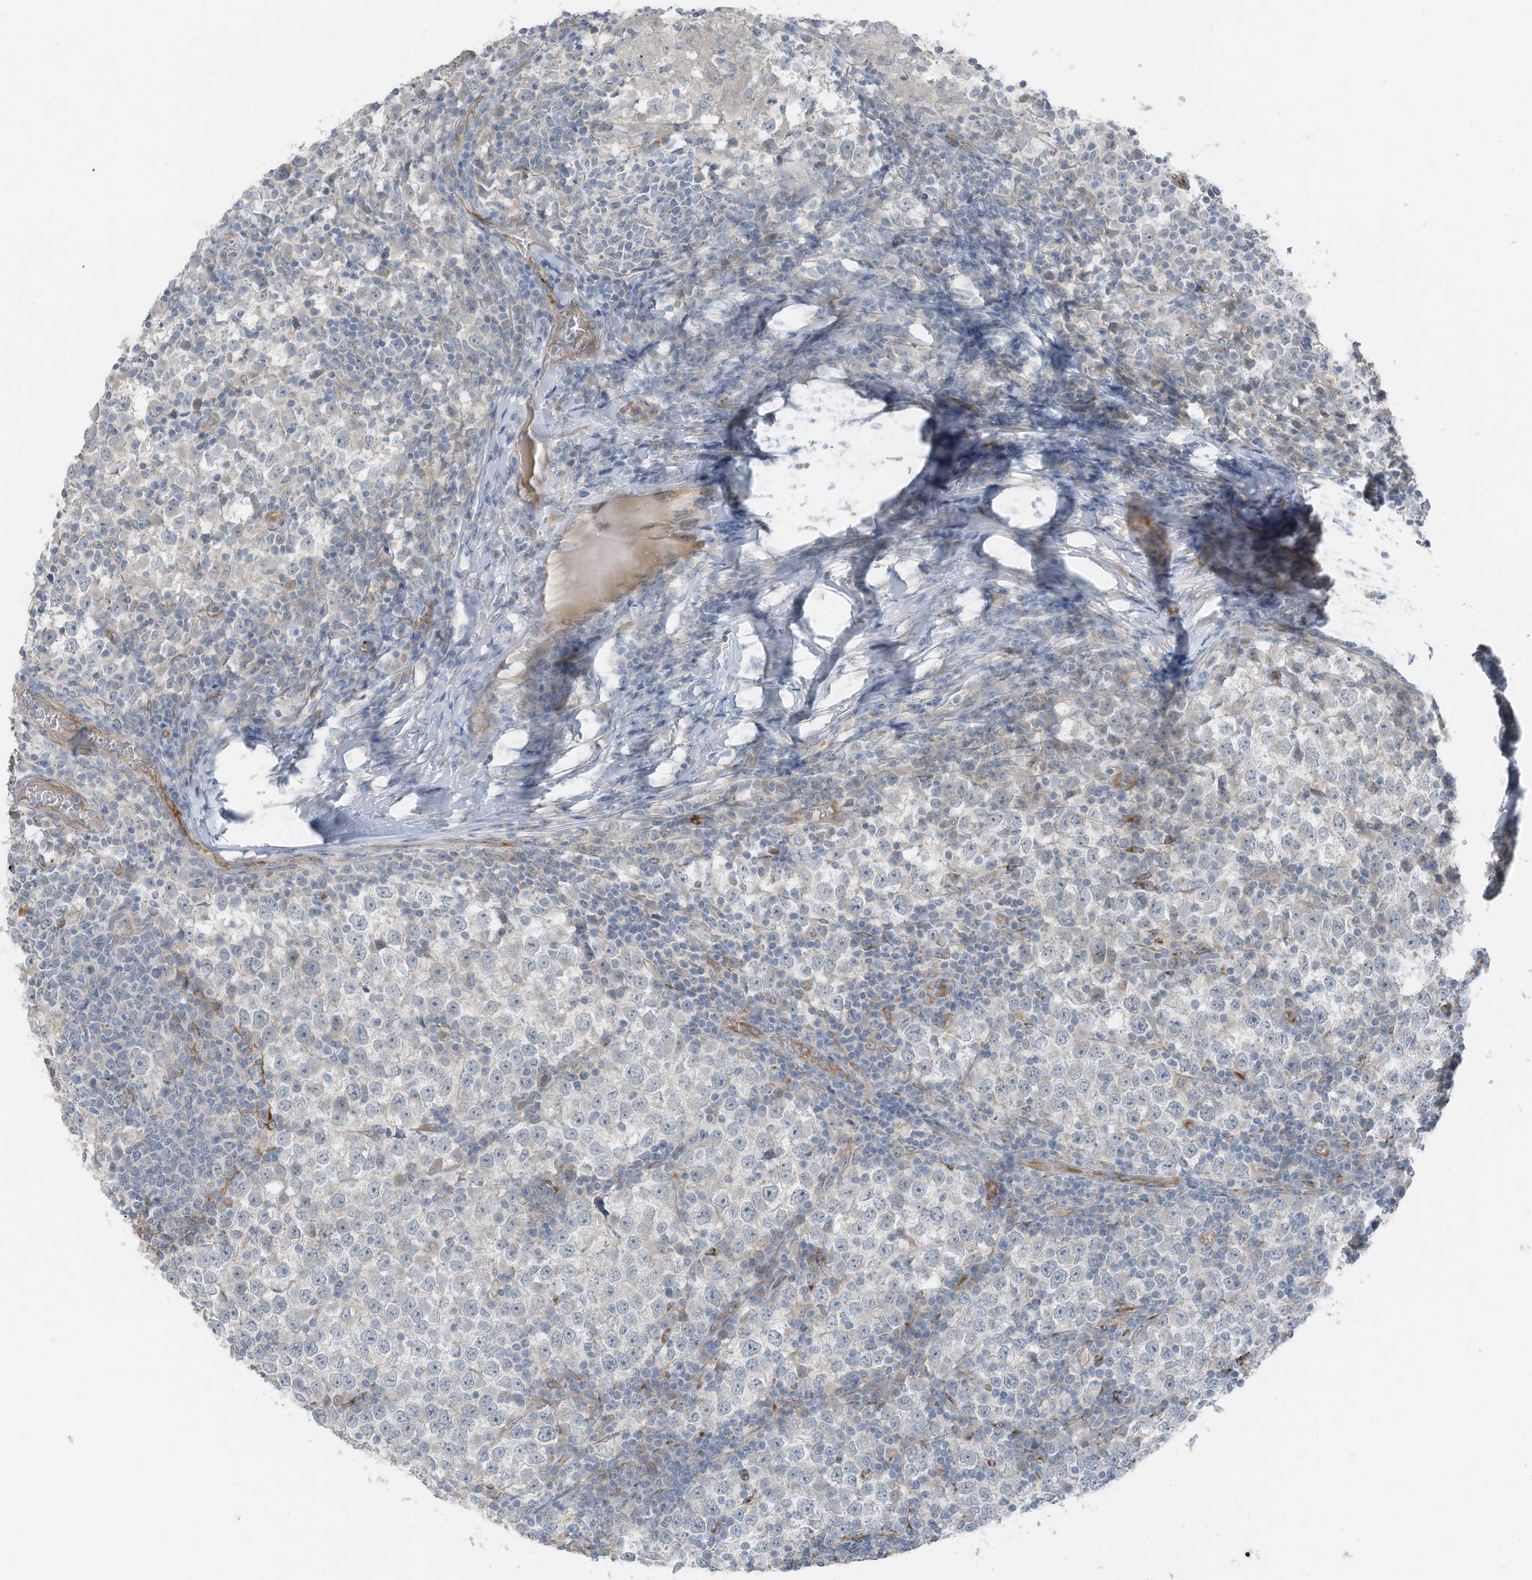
{"staining": {"intensity": "negative", "quantity": "none", "location": "none"}, "tissue": "testis cancer", "cell_type": "Tumor cells", "image_type": "cancer", "snomed": [{"axis": "morphology", "description": "Seminoma, NOS"}, {"axis": "topography", "description": "Testis"}], "caption": "The image shows no staining of tumor cells in seminoma (testis).", "gene": "ARHGEF33", "patient": {"sex": "male", "age": 65}}